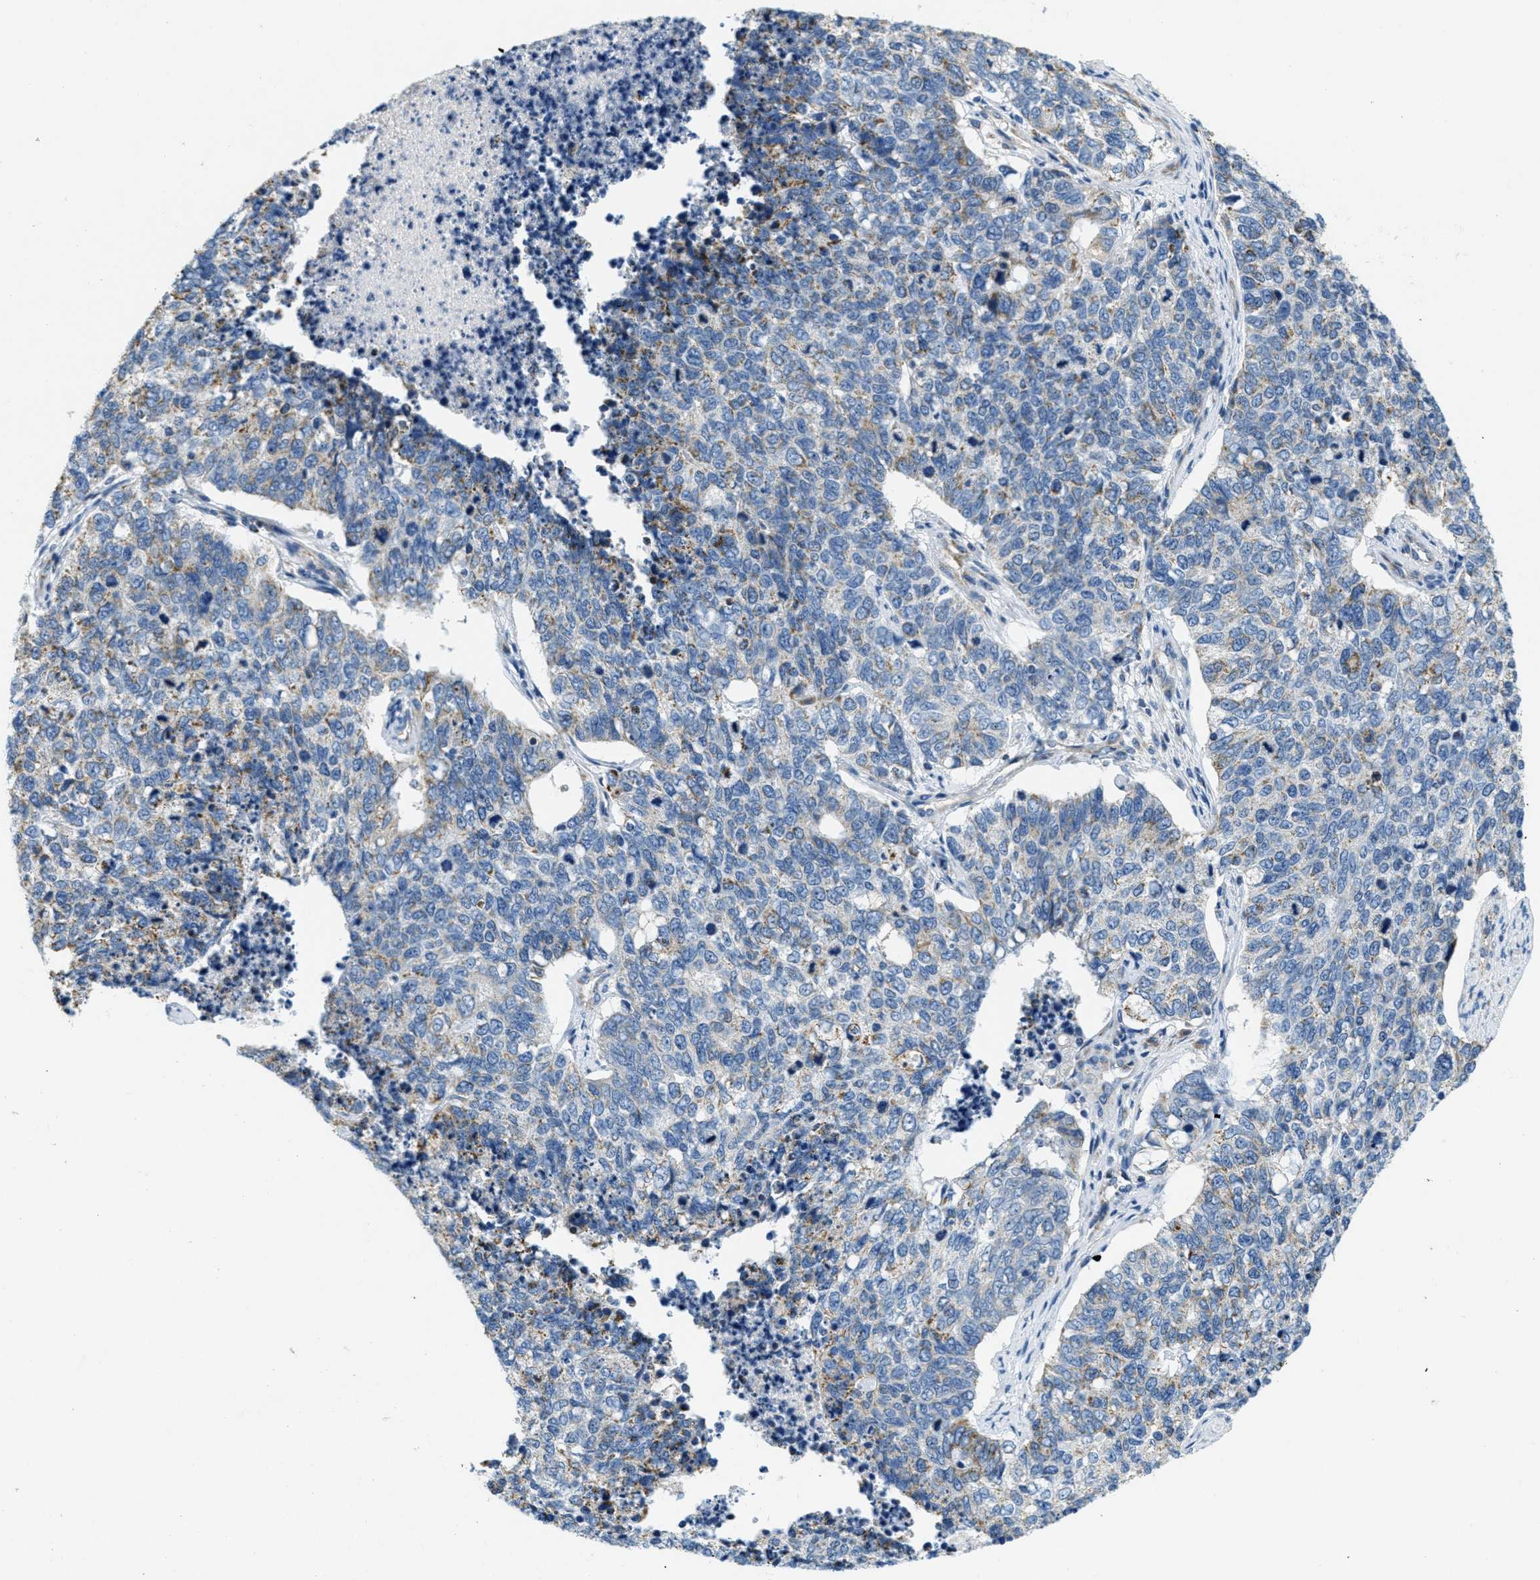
{"staining": {"intensity": "moderate", "quantity": "<25%", "location": "cytoplasmic/membranous"}, "tissue": "cervical cancer", "cell_type": "Tumor cells", "image_type": "cancer", "snomed": [{"axis": "morphology", "description": "Squamous cell carcinoma, NOS"}, {"axis": "topography", "description": "Cervix"}], "caption": "Protein analysis of squamous cell carcinoma (cervical) tissue exhibits moderate cytoplasmic/membranous staining in approximately <25% of tumor cells. (DAB IHC with brightfield microscopy, high magnification).", "gene": "CA4", "patient": {"sex": "female", "age": 63}}